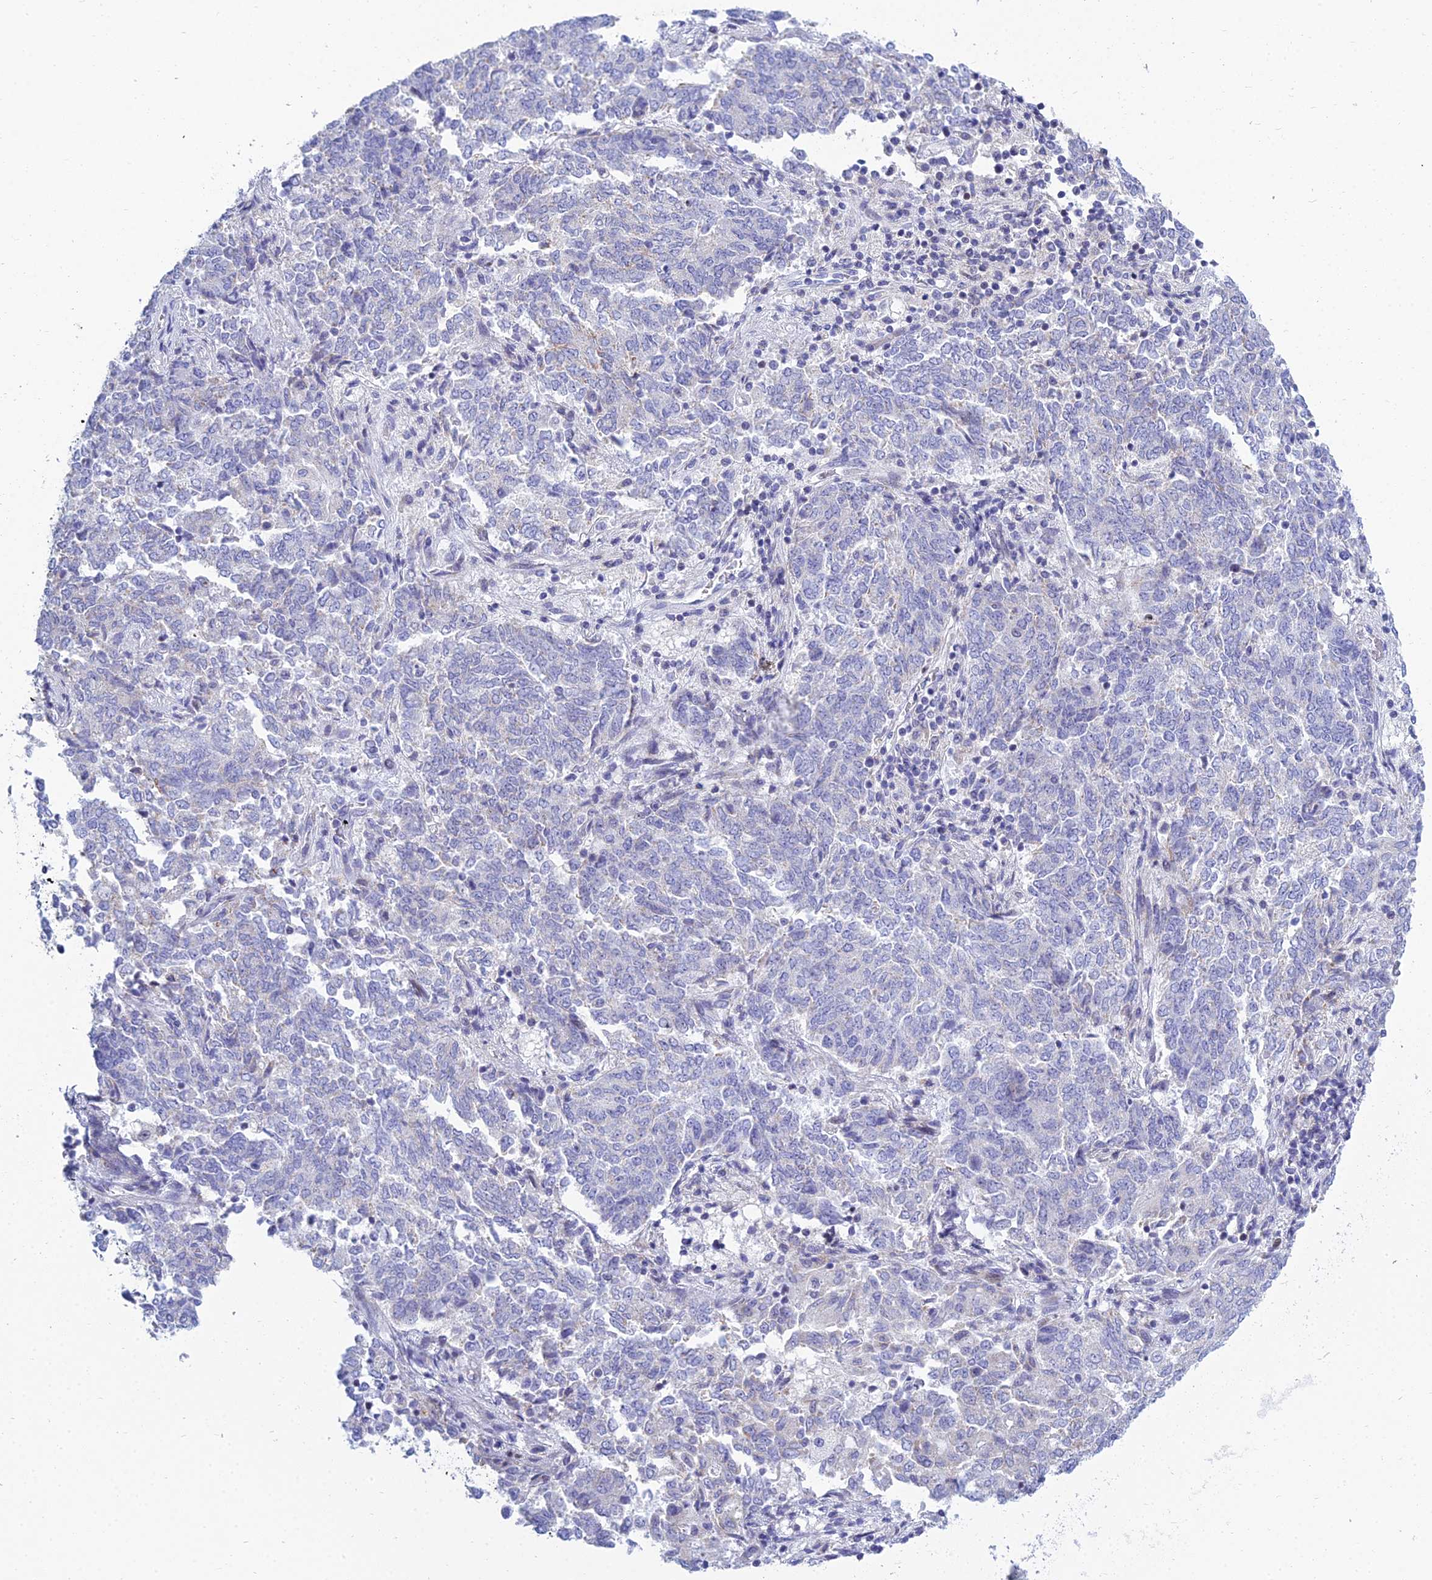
{"staining": {"intensity": "negative", "quantity": "none", "location": "none"}, "tissue": "endometrial cancer", "cell_type": "Tumor cells", "image_type": "cancer", "snomed": [{"axis": "morphology", "description": "Adenocarcinoma, NOS"}, {"axis": "topography", "description": "Endometrium"}], "caption": "High power microscopy image of an IHC photomicrograph of endometrial cancer (adenocarcinoma), revealing no significant positivity in tumor cells.", "gene": "PRR13", "patient": {"sex": "female", "age": 80}}